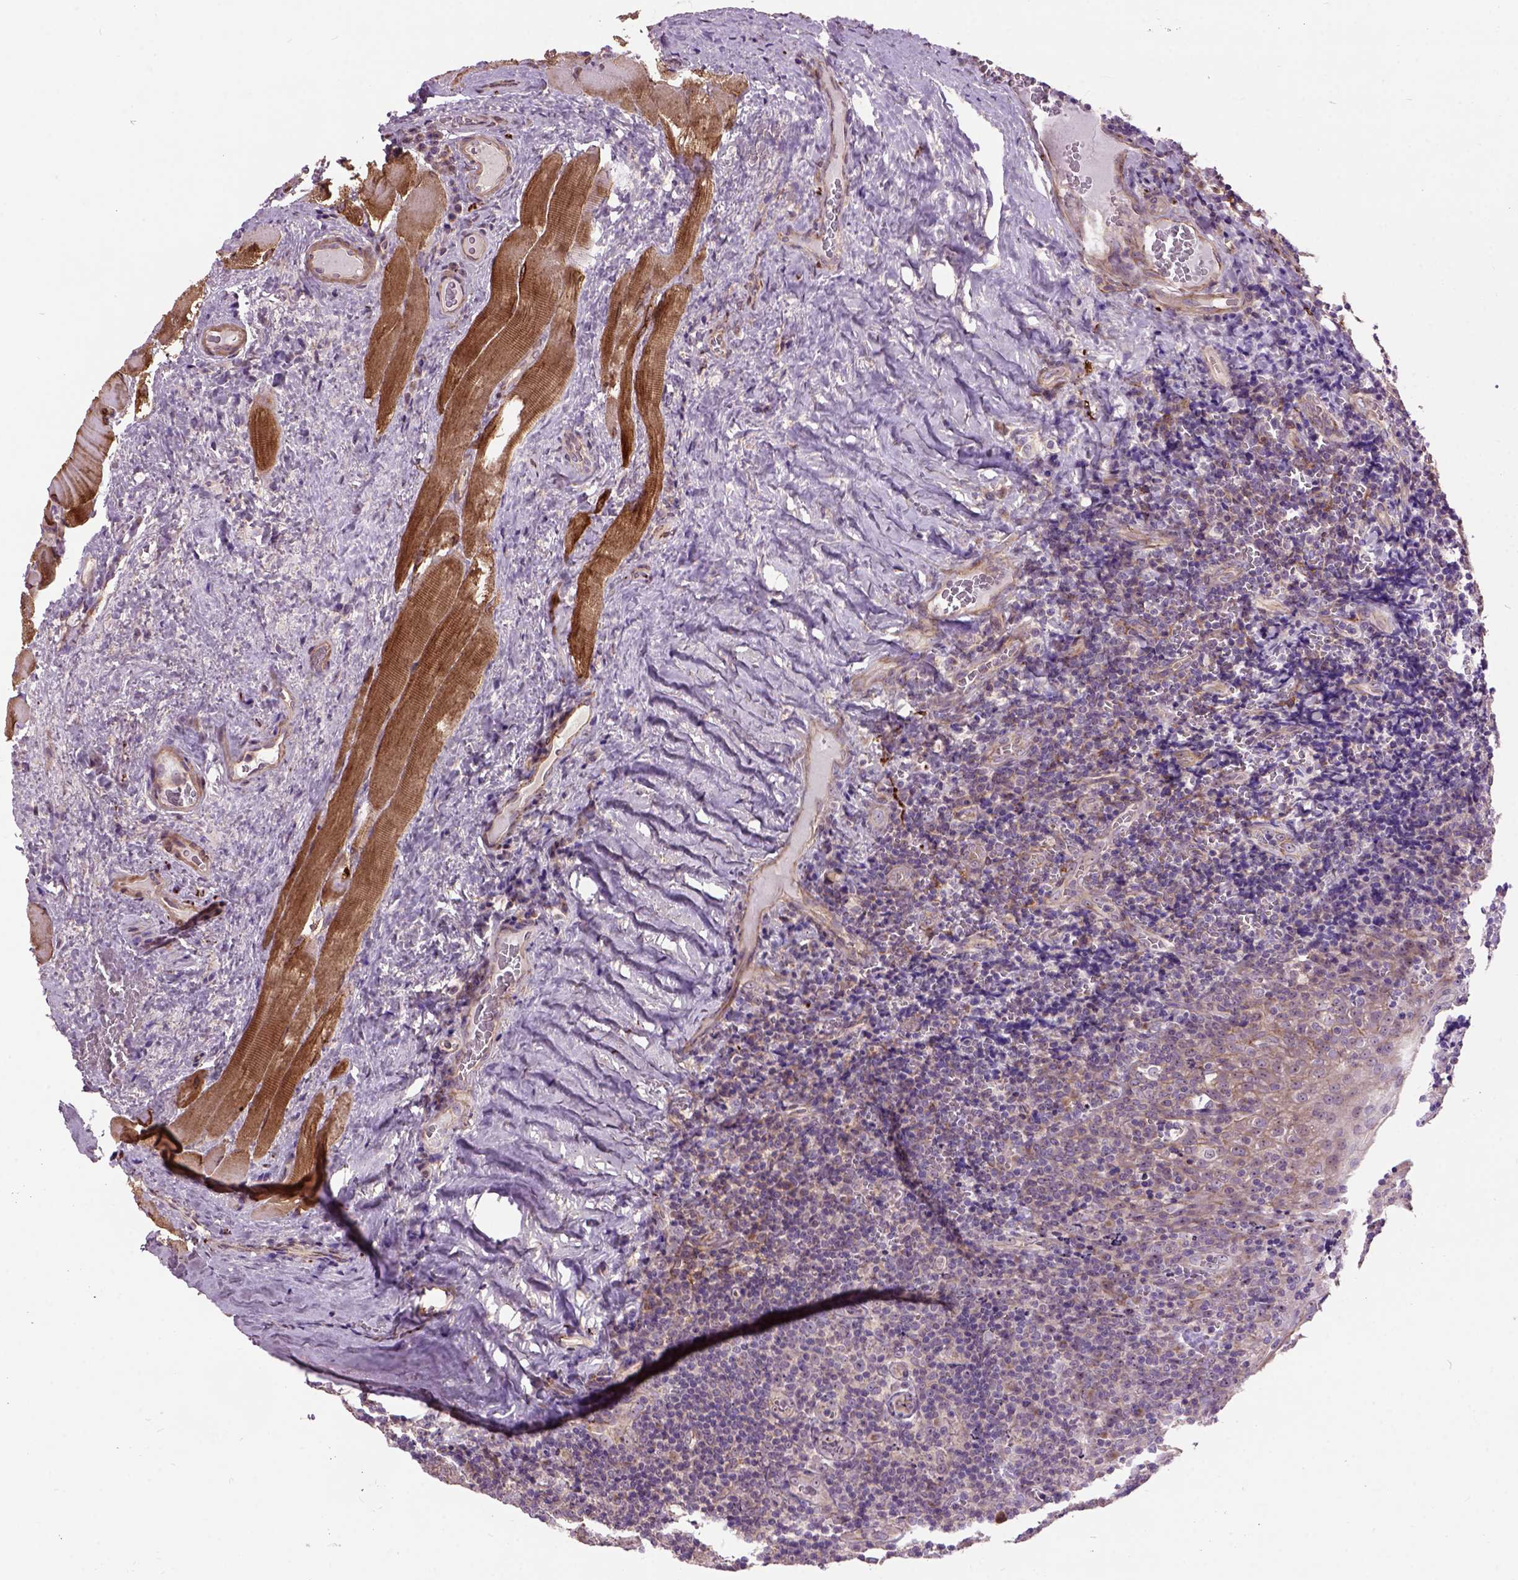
{"staining": {"intensity": "negative", "quantity": "none", "location": "none"}, "tissue": "tonsil", "cell_type": "Germinal center cells", "image_type": "normal", "snomed": [{"axis": "morphology", "description": "Normal tissue, NOS"}, {"axis": "morphology", "description": "Inflammation, NOS"}, {"axis": "topography", "description": "Tonsil"}], "caption": "Immunohistochemistry of unremarkable human tonsil shows no positivity in germinal center cells.", "gene": "MAPT", "patient": {"sex": "female", "age": 31}}